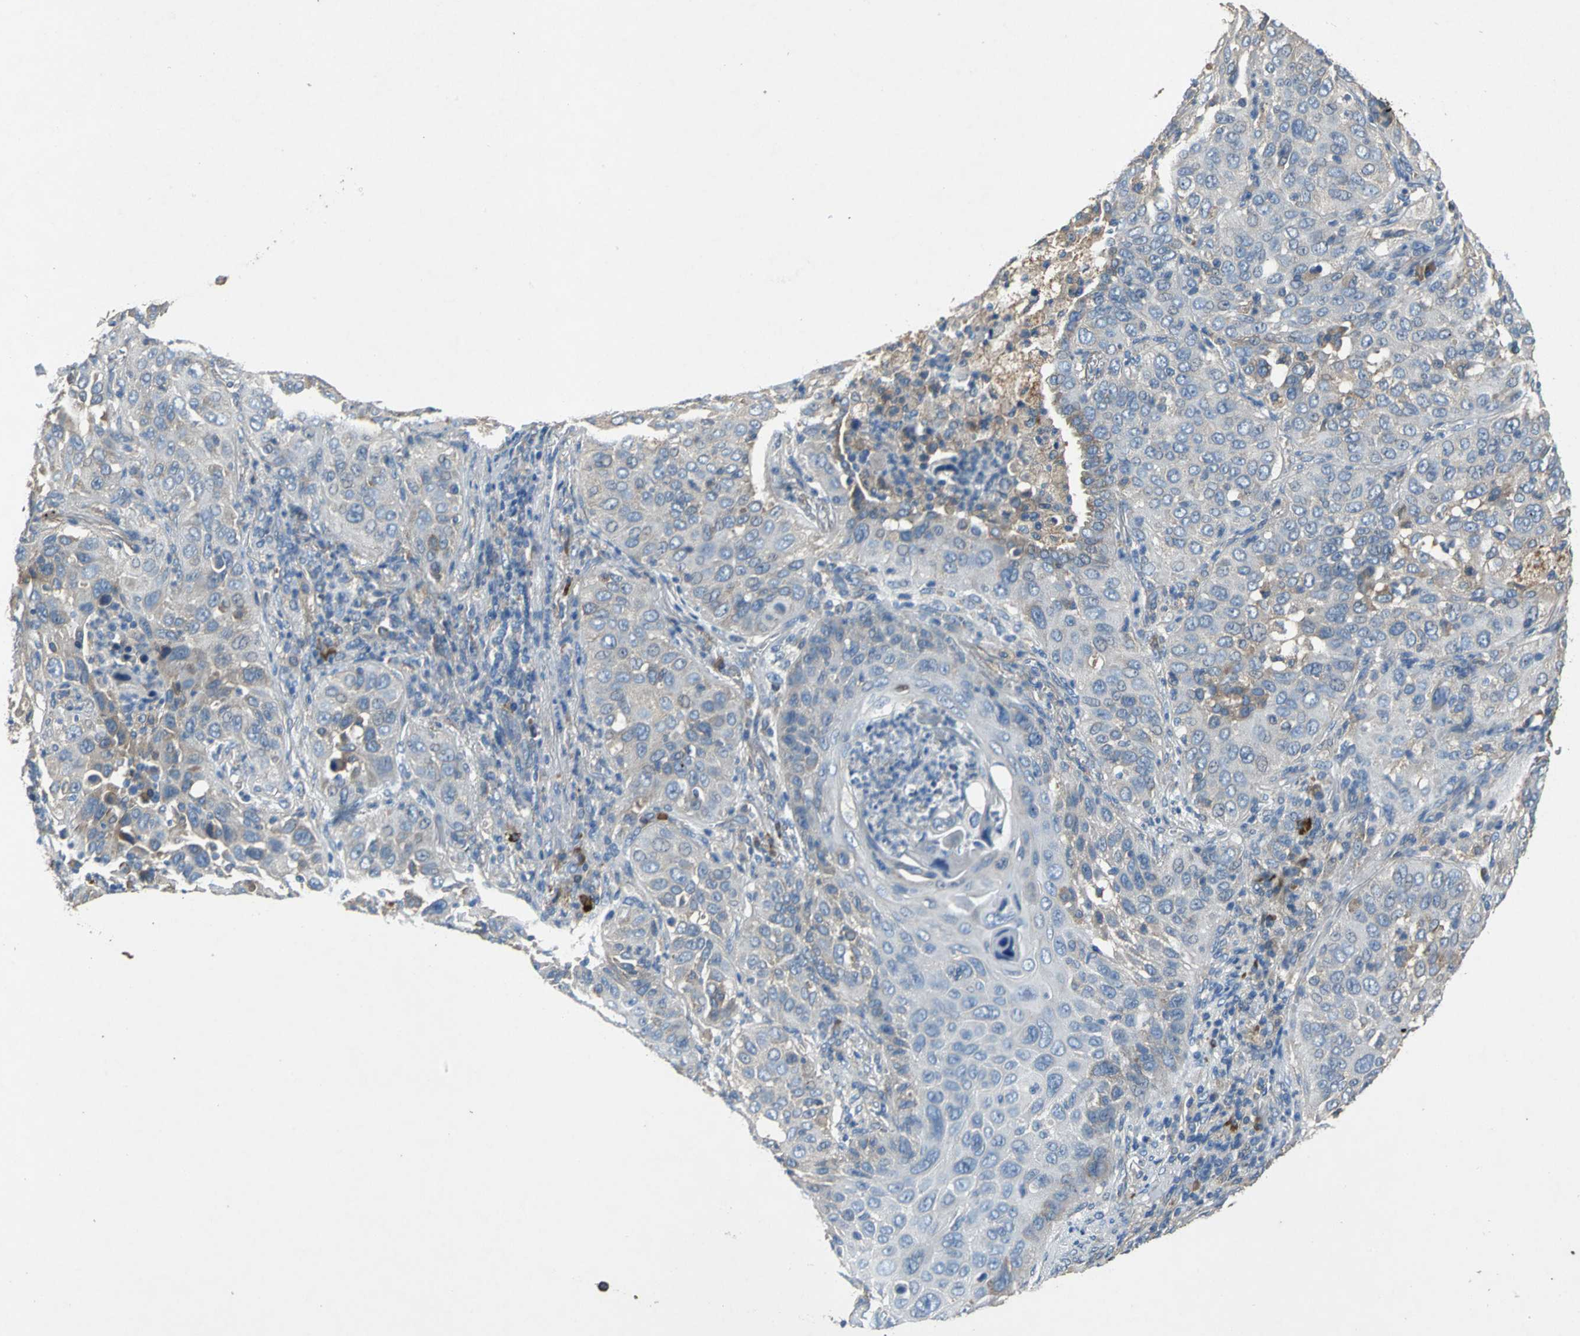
{"staining": {"intensity": "weak", "quantity": "25%-75%", "location": "cytoplasmic/membranous"}, "tissue": "lung cancer", "cell_type": "Tumor cells", "image_type": "cancer", "snomed": [{"axis": "morphology", "description": "Squamous cell carcinoma, NOS"}, {"axis": "topography", "description": "Lung"}], "caption": "Squamous cell carcinoma (lung) was stained to show a protein in brown. There is low levels of weak cytoplasmic/membranous expression in about 25%-75% of tumor cells. Nuclei are stained in blue.", "gene": "HEPH", "patient": {"sex": "female", "age": 67}}